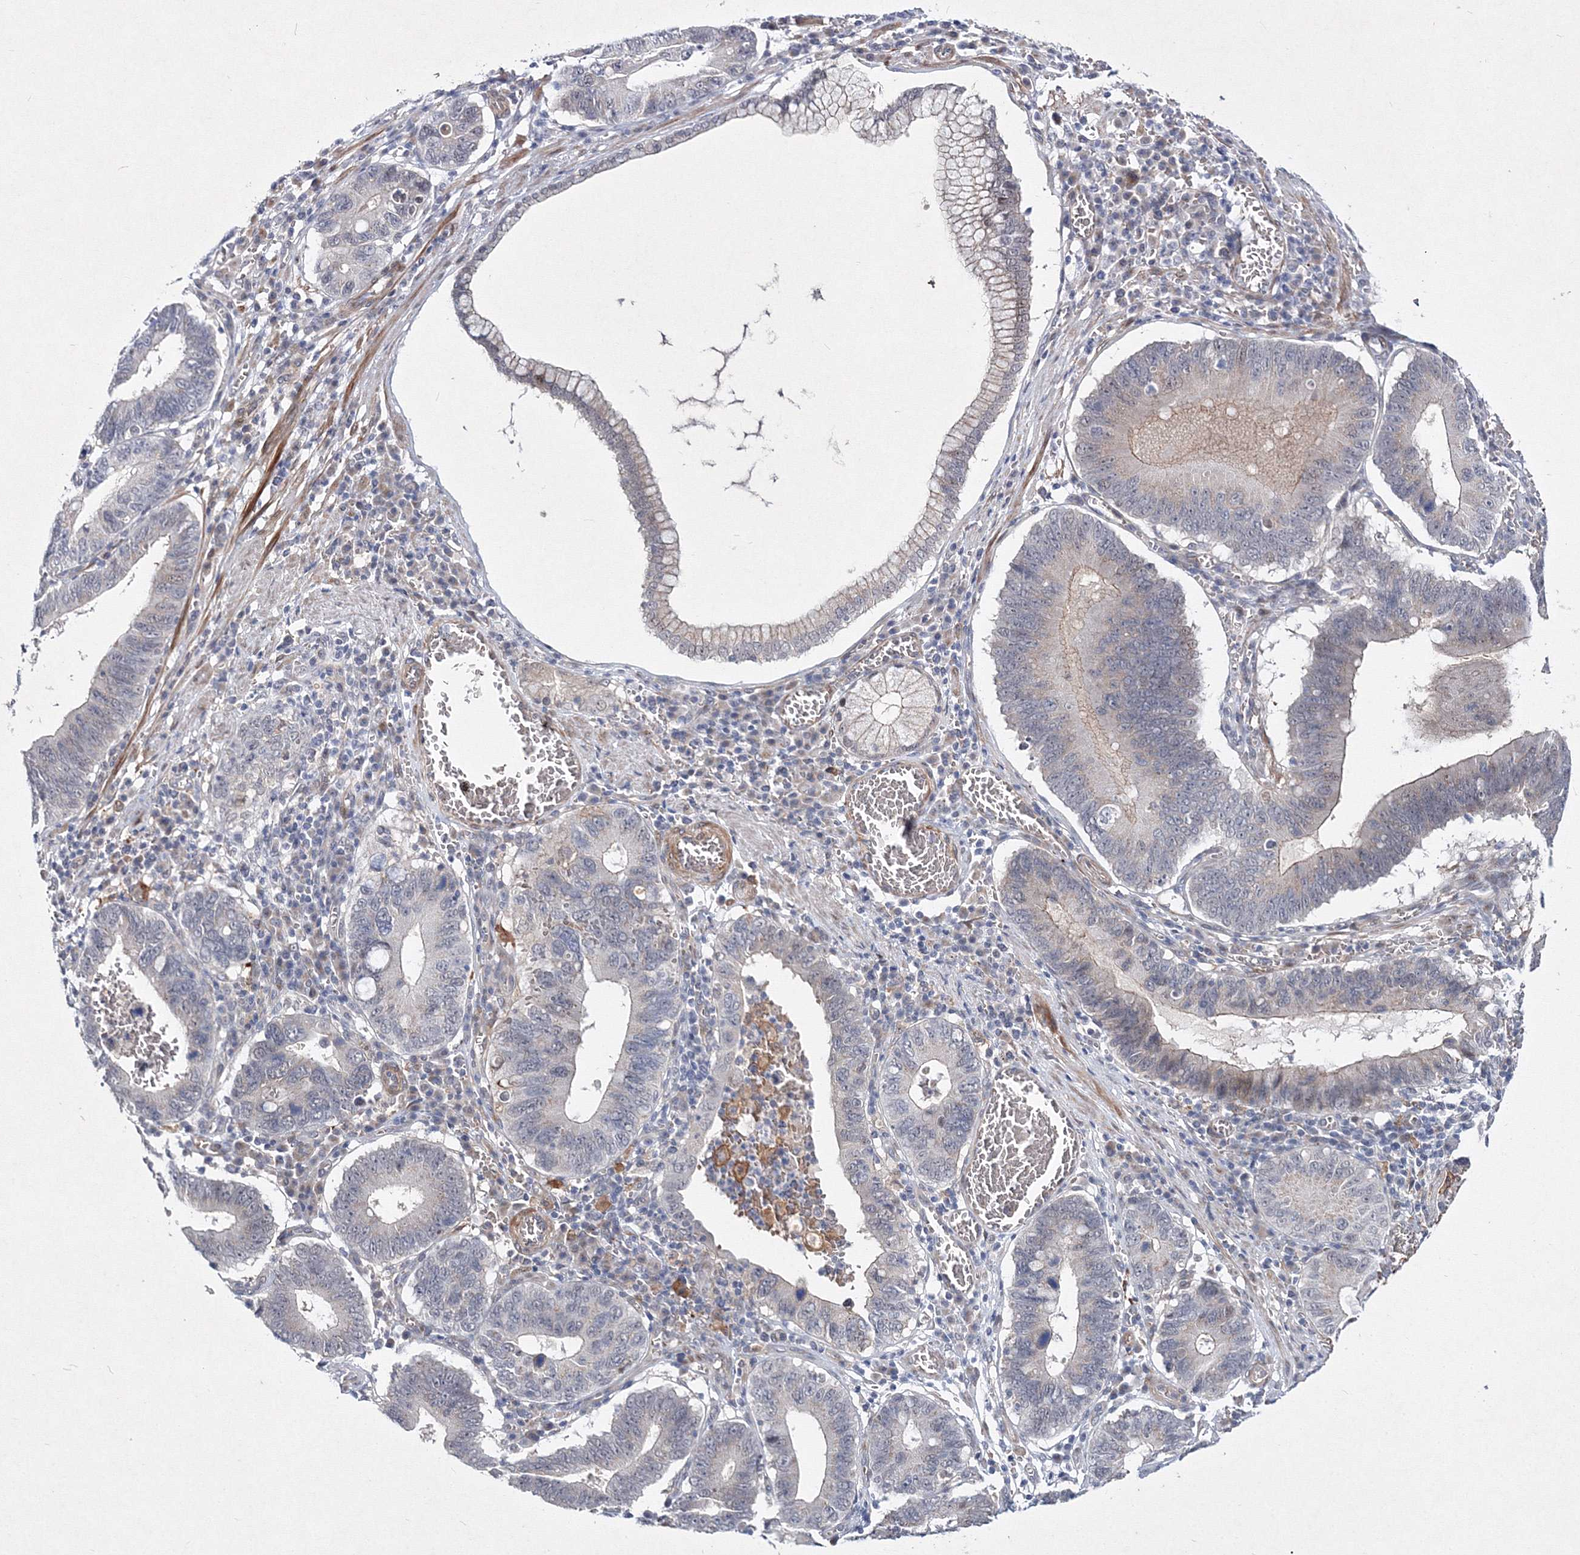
{"staining": {"intensity": "negative", "quantity": "none", "location": "none"}, "tissue": "stomach cancer", "cell_type": "Tumor cells", "image_type": "cancer", "snomed": [{"axis": "morphology", "description": "Adenocarcinoma, NOS"}, {"axis": "topography", "description": "Stomach"}, {"axis": "topography", "description": "Gastric cardia"}], "caption": "Human stomach adenocarcinoma stained for a protein using immunohistochemistry exhibits no expression in tumor cells.", "gene": "C11orf52", "patient": {"sex": "male", "age": 59}}